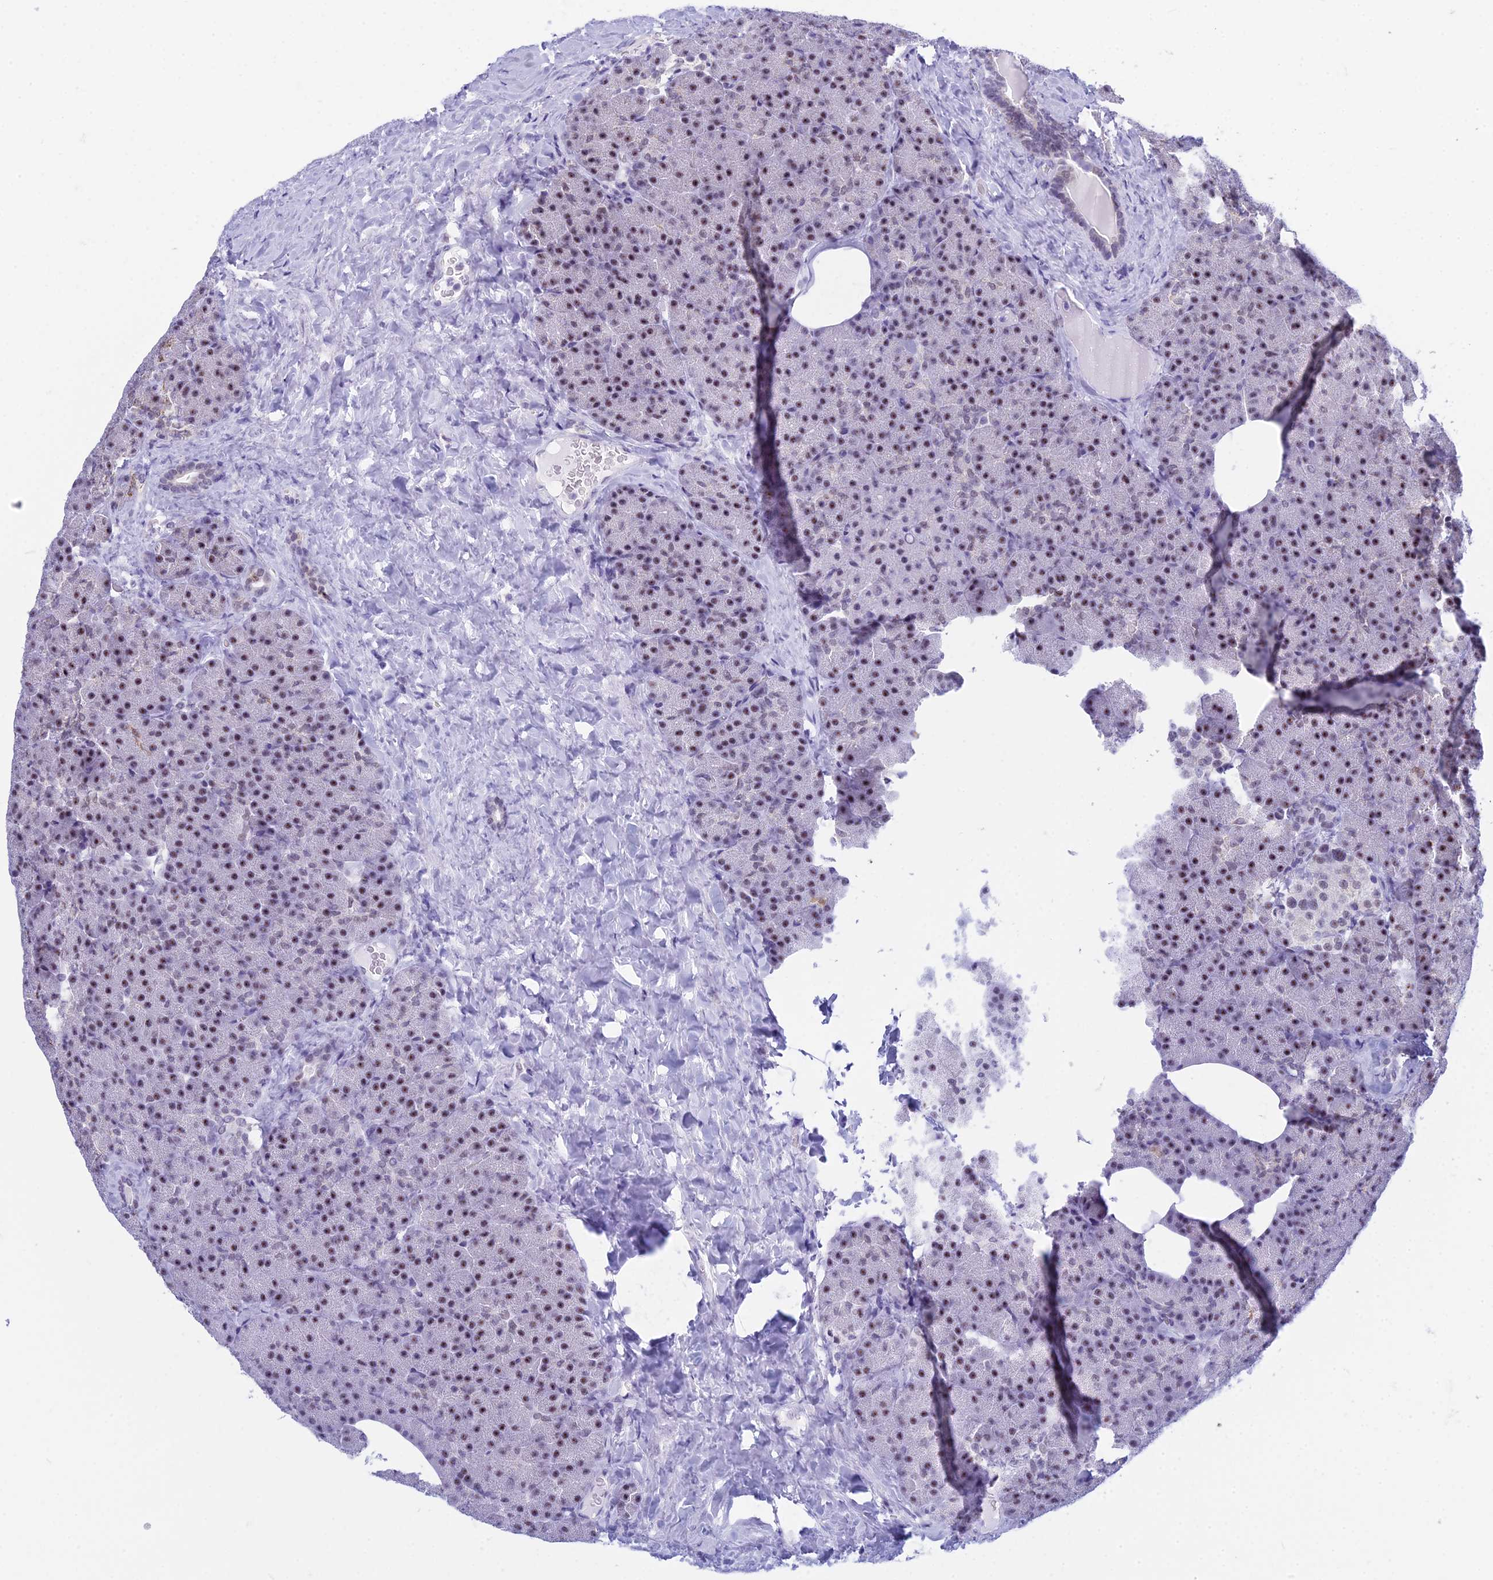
{"staining": {"intensity": "moderate", "quantity": ">75%", "location": "nuclear"}, "tissue": "pancreas", "cell_type": "Exocrine glandular cells", "image_type": "normal", "snomed": [{"axis": "morphology", "description": "Normal tissue, NOS"}, {"axis": "morphology", "description": "Carcinoid, malignant, NOS"}, {"axis": "topography", "description": "Pancreas"}], "caption": "This is an image of immunohistochemistry (IHC) staining of benign pancreas, which shows moderate staining in the nuclear of exocrine glandular cells.", "gene": "KLF14", "patient": {"sex": "female", "age": 35}}